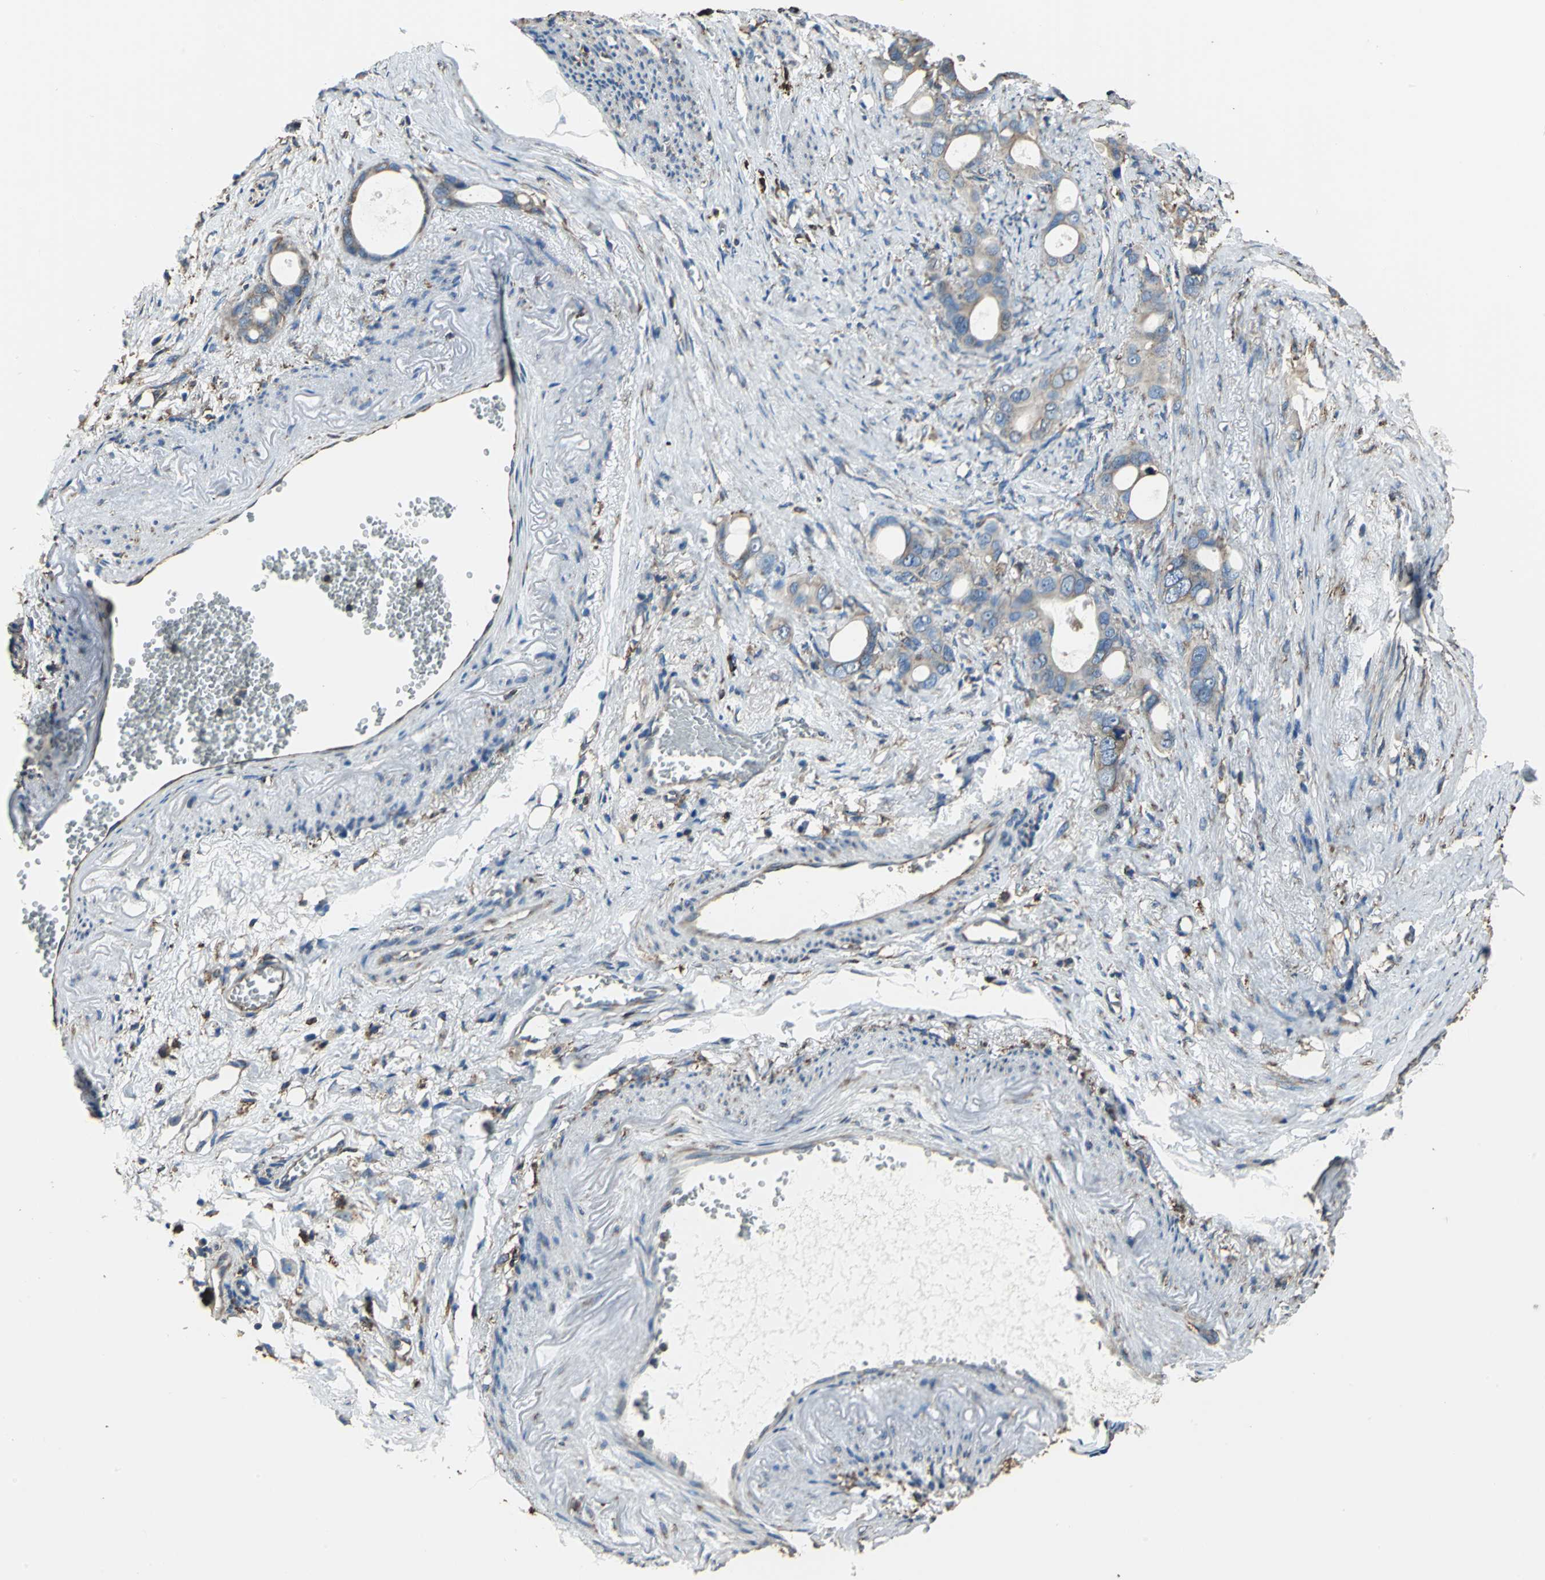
{"staining": {"intensity": "moderate", "quantity": ">75%", "location": "cytoplasmic/membranous"}, "tissue": "stomach cancer", "cell_type": "Tumor cells", "image_type": "cancer", "snomed": [{"axis": "morphology", "description": "Adenocarcinoma, NOS"}, {"axis": "topography", "description": "Stomach"}], "caption": "Stomach cancer tissue exhibits moderate cytoplasmic/membranous staining in approximately >75% of tumor cells The protein of interest is stained brown, and the nuclei are stained in blue (DAB IHC with brightfield microscopy, high magnification).", "gene": "GPANK1", "patient": {"sex": "female", "age": 75}}